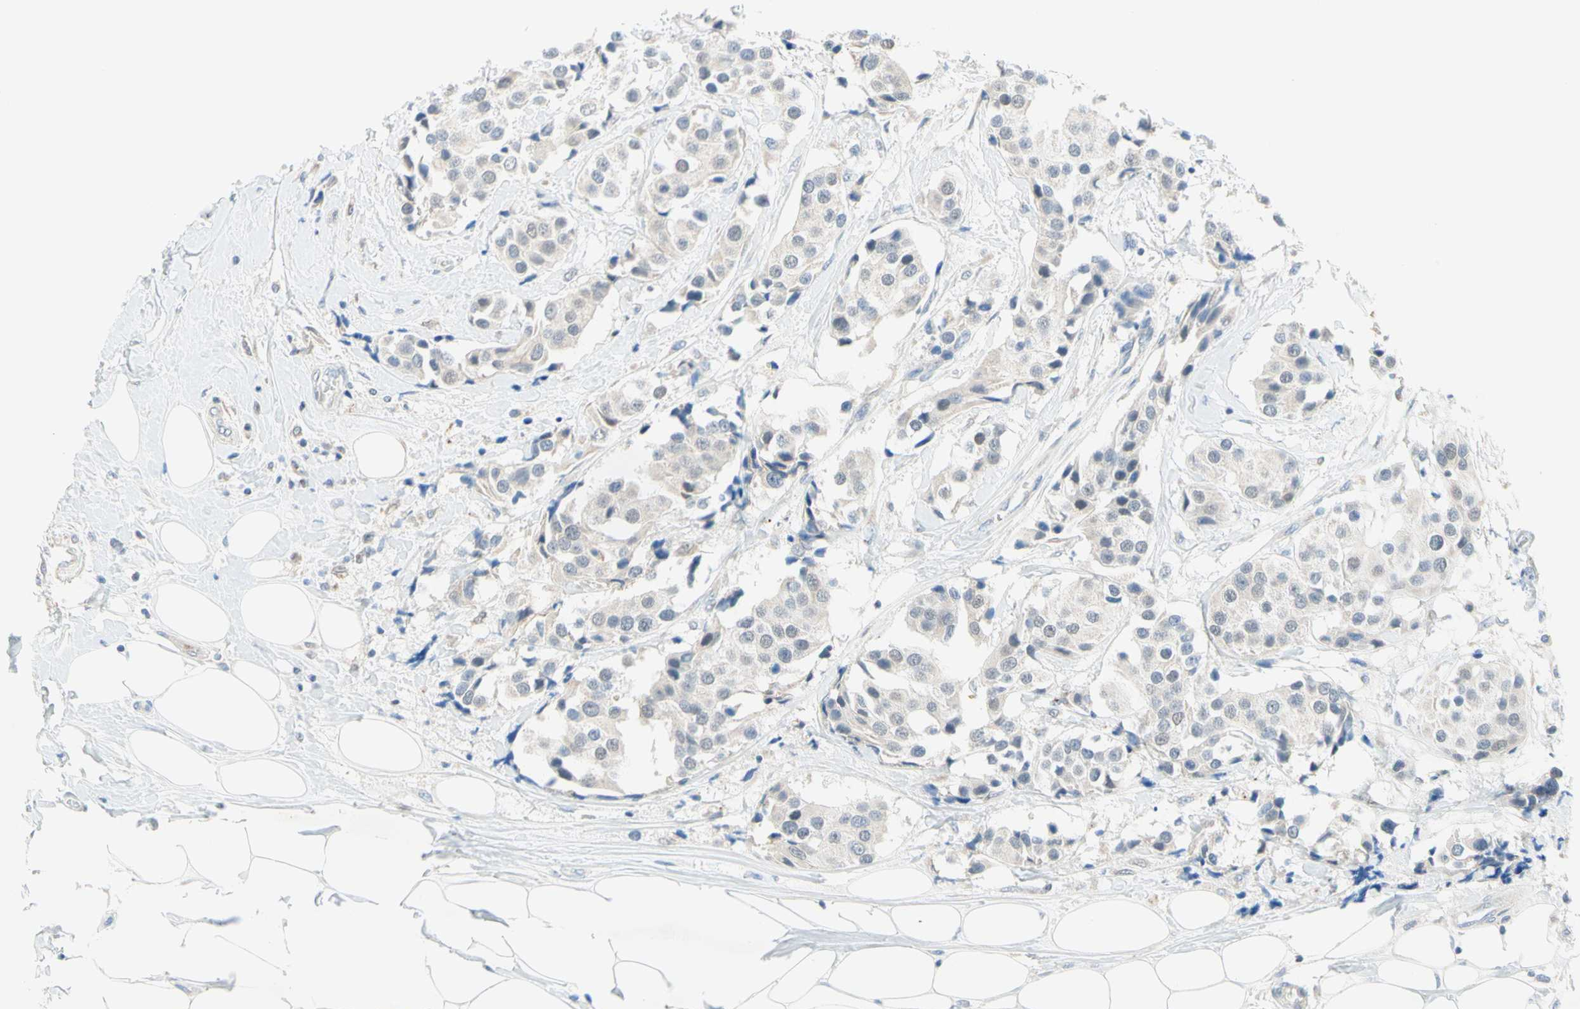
{"staining": {"intensity": "weak", "quantity": ">75%", "location": "cytoplasmic/membranous"}, "tissue": "breast cancer", "cell_type": "Tumor cells", "image_type": "cancer", "snomed": [{"axis": "morphology", "description": "Normal tissue, NOS"}, {"axis": "morphology", "description": "Duct carcinoma"}, {"axis": "topography", "description": "Breast"}], "caption": "Protein staining of breast cancer tissue shows weak cytoplasmic/membranous positivity in about >75% of tumor cells. The staining was performed using DAB (3,3'-diaminobenzidine), with brown indicating positive protein expression. Nuclei are stained blue with hematoxylin.", "gene": "MFF", "patient": {"sex": "female", "age": 39}}